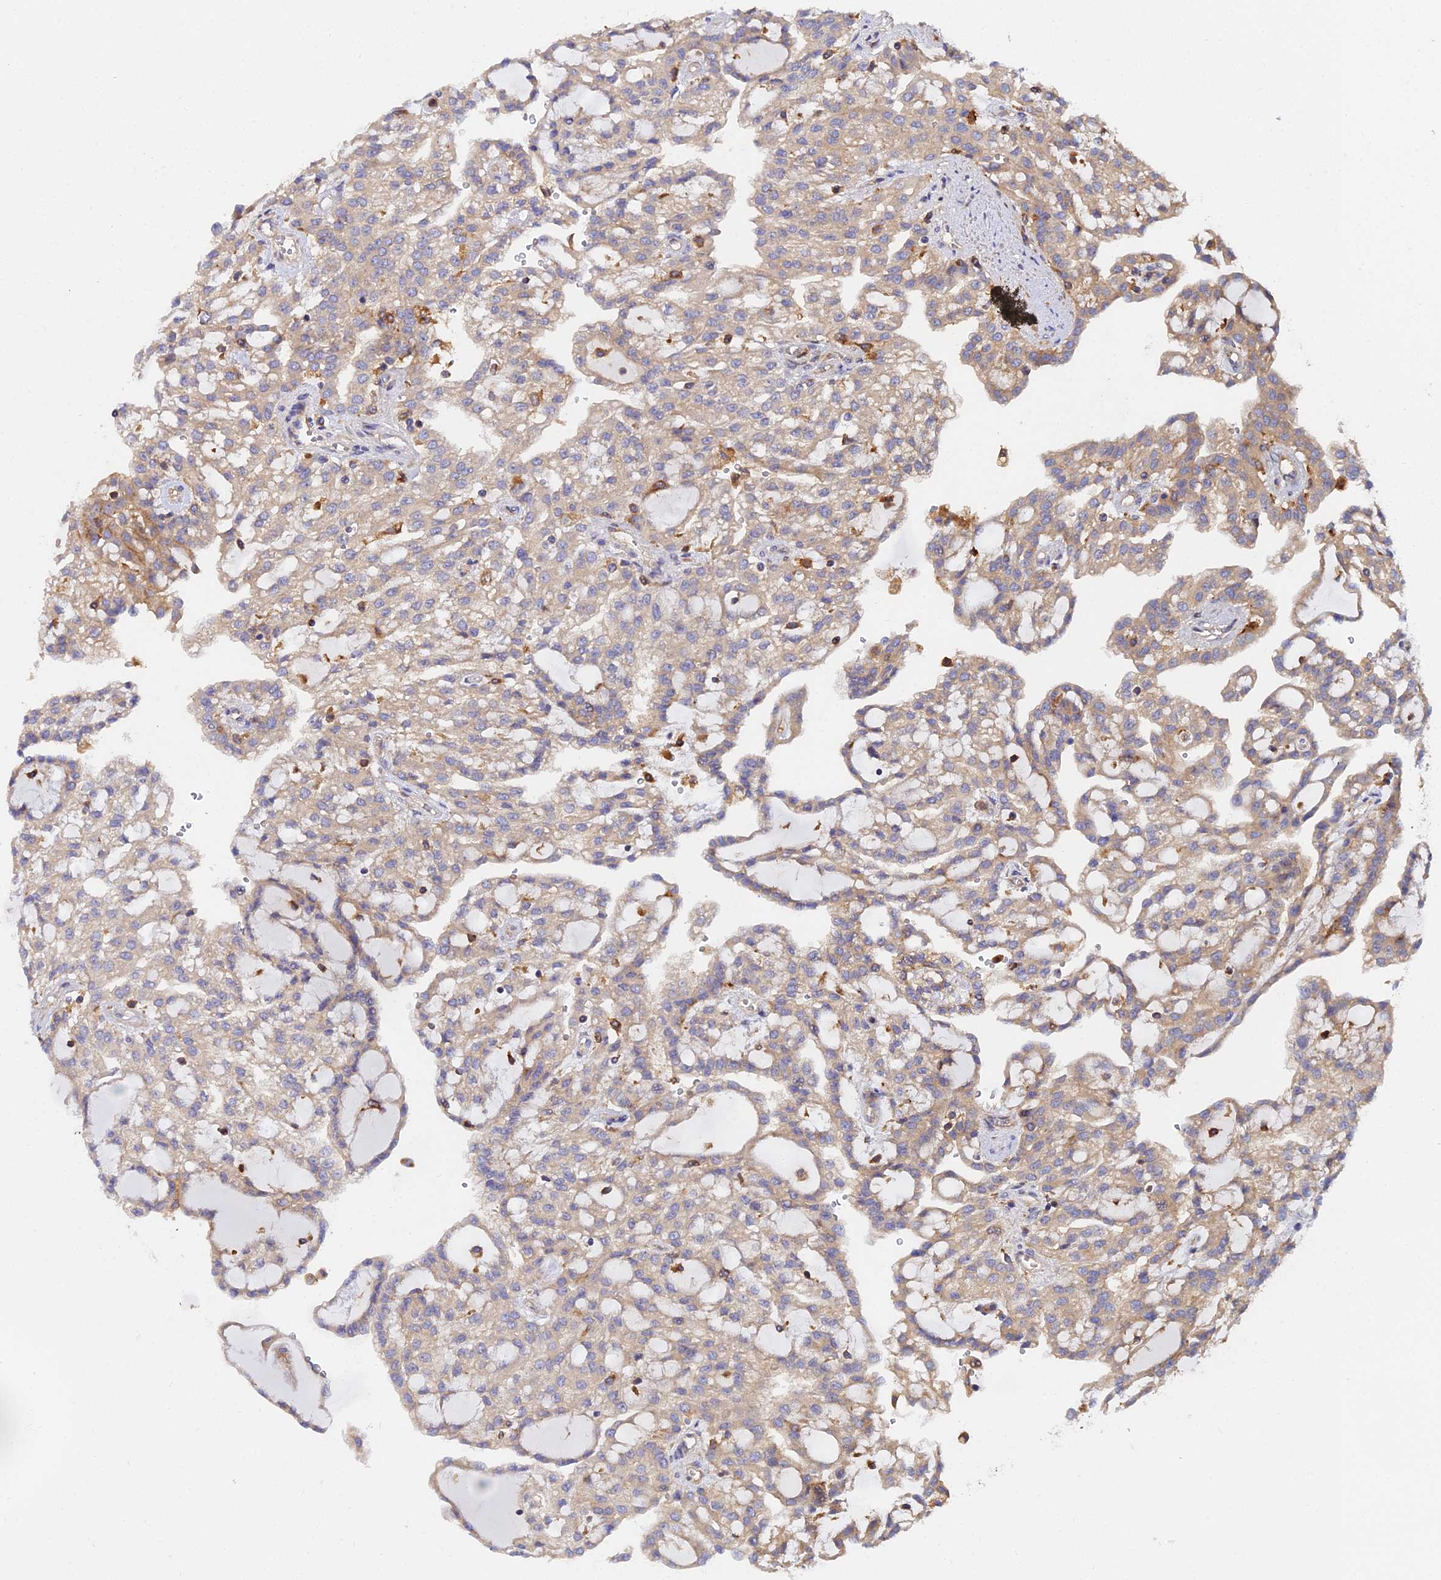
{"staining": {"intensity": "weak", "quantity": ">75%", "location": "cytoplasmic/membranous"}, "tissue": "renal cancer", "cell_type": "Tumor cells", "image_type": "cancer", "snomed": [{"axis": "morphology", "description": "Adenocarcinoma, NOS"}, {"axis": "topography", "description": "Kidney"}], "caption": "An immunohistochemistry (IHC) image of neoplastic tissue is shown. Protein staining in brown shows weak cytoplasmic/membranous positivity in adenocarcinoma (renal) within tumor cells.", "gene": "GNG5B", "patient": {"sex": "male", "age": 63}}